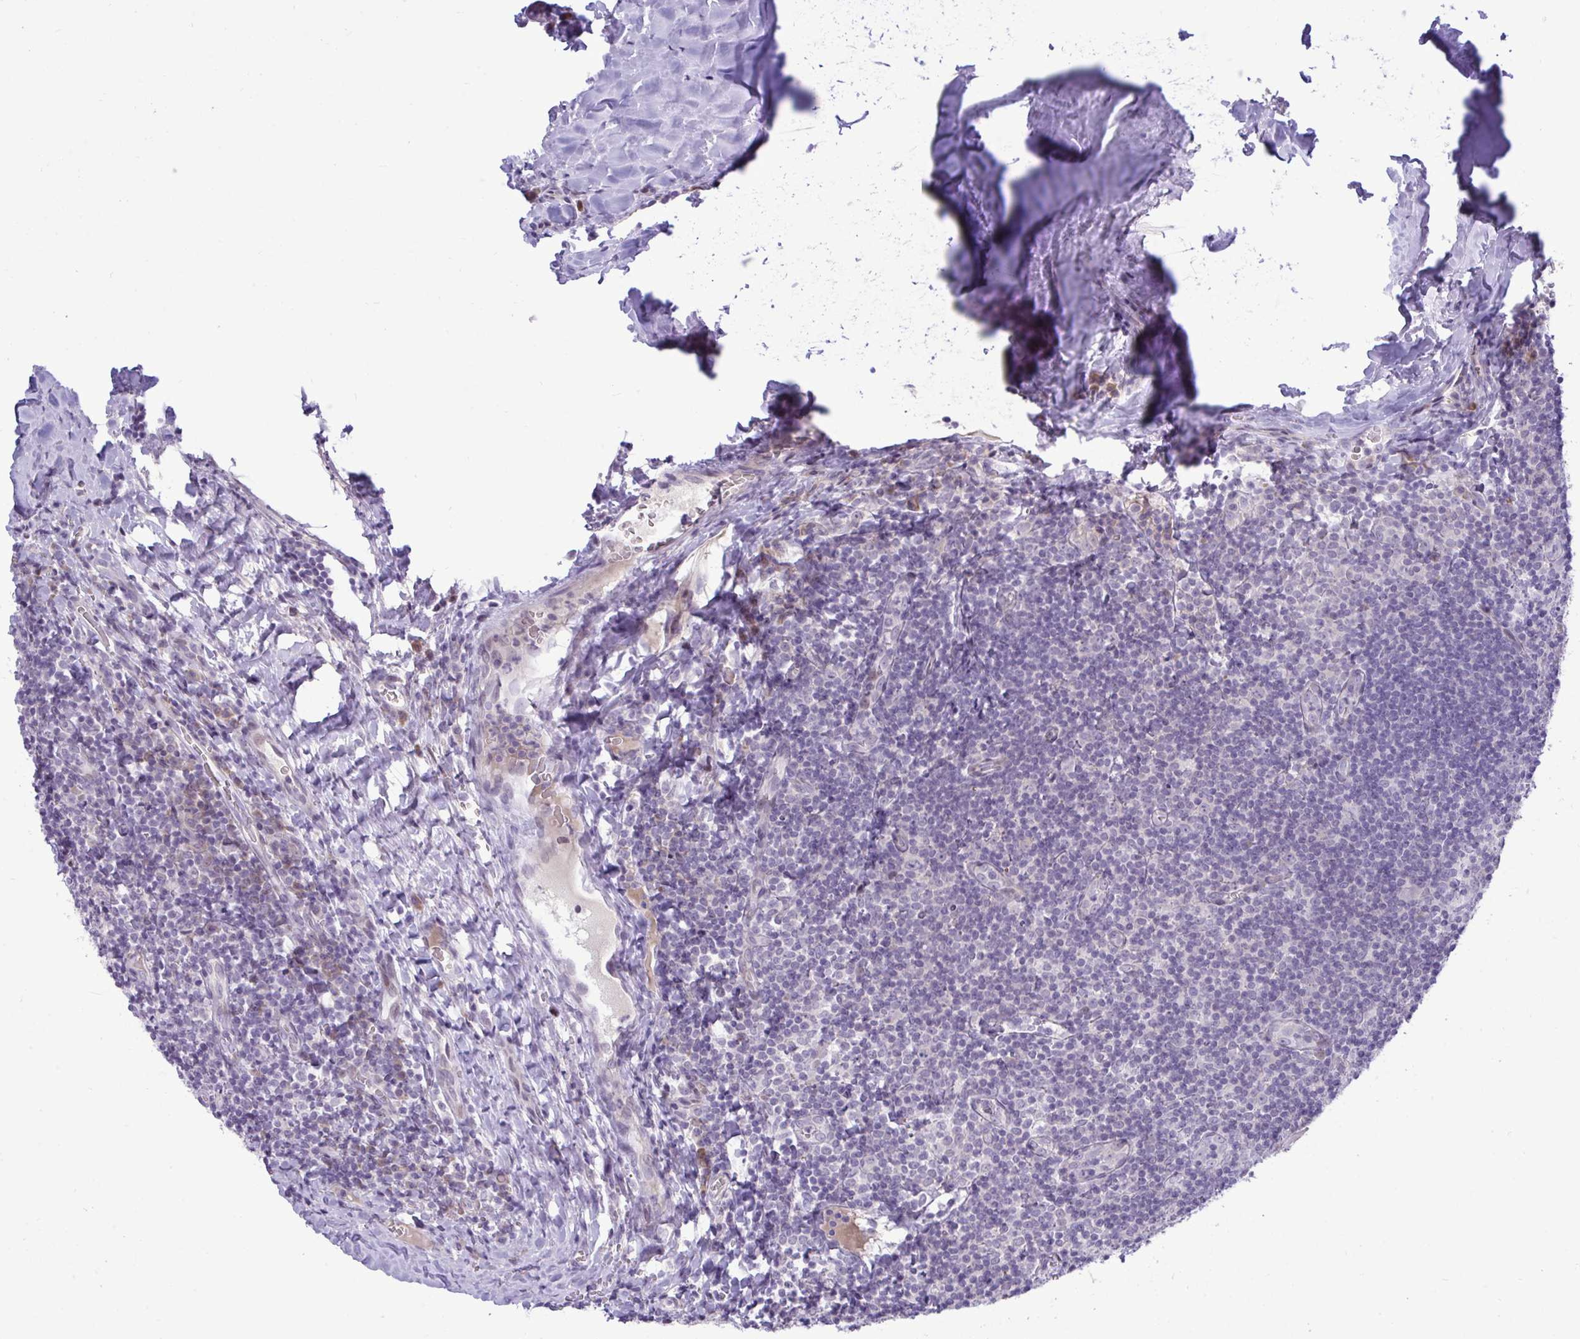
{"staining": {"intensity": "negative", "quantity": "none", "location": "none"}, "tissue": "tonsil", "cell_type": "Germinal center cells", "image_type": "normal", "snomed": [{"axis": "morphology", "description": "Normal tissue, NOS"}, {"axis": "morphology", "description": "Inflammation, NOS"}, {"axis": "topography", "description": "Tonsil"}], "caption": "A histopathology image of human tonsil is negative for staining in germinal center cells. (Brightfield microscopy of DAB immunohistochemistry at high magnification).", "gene": "EPOP", "patient": {"sex": "female", "age": 31}}